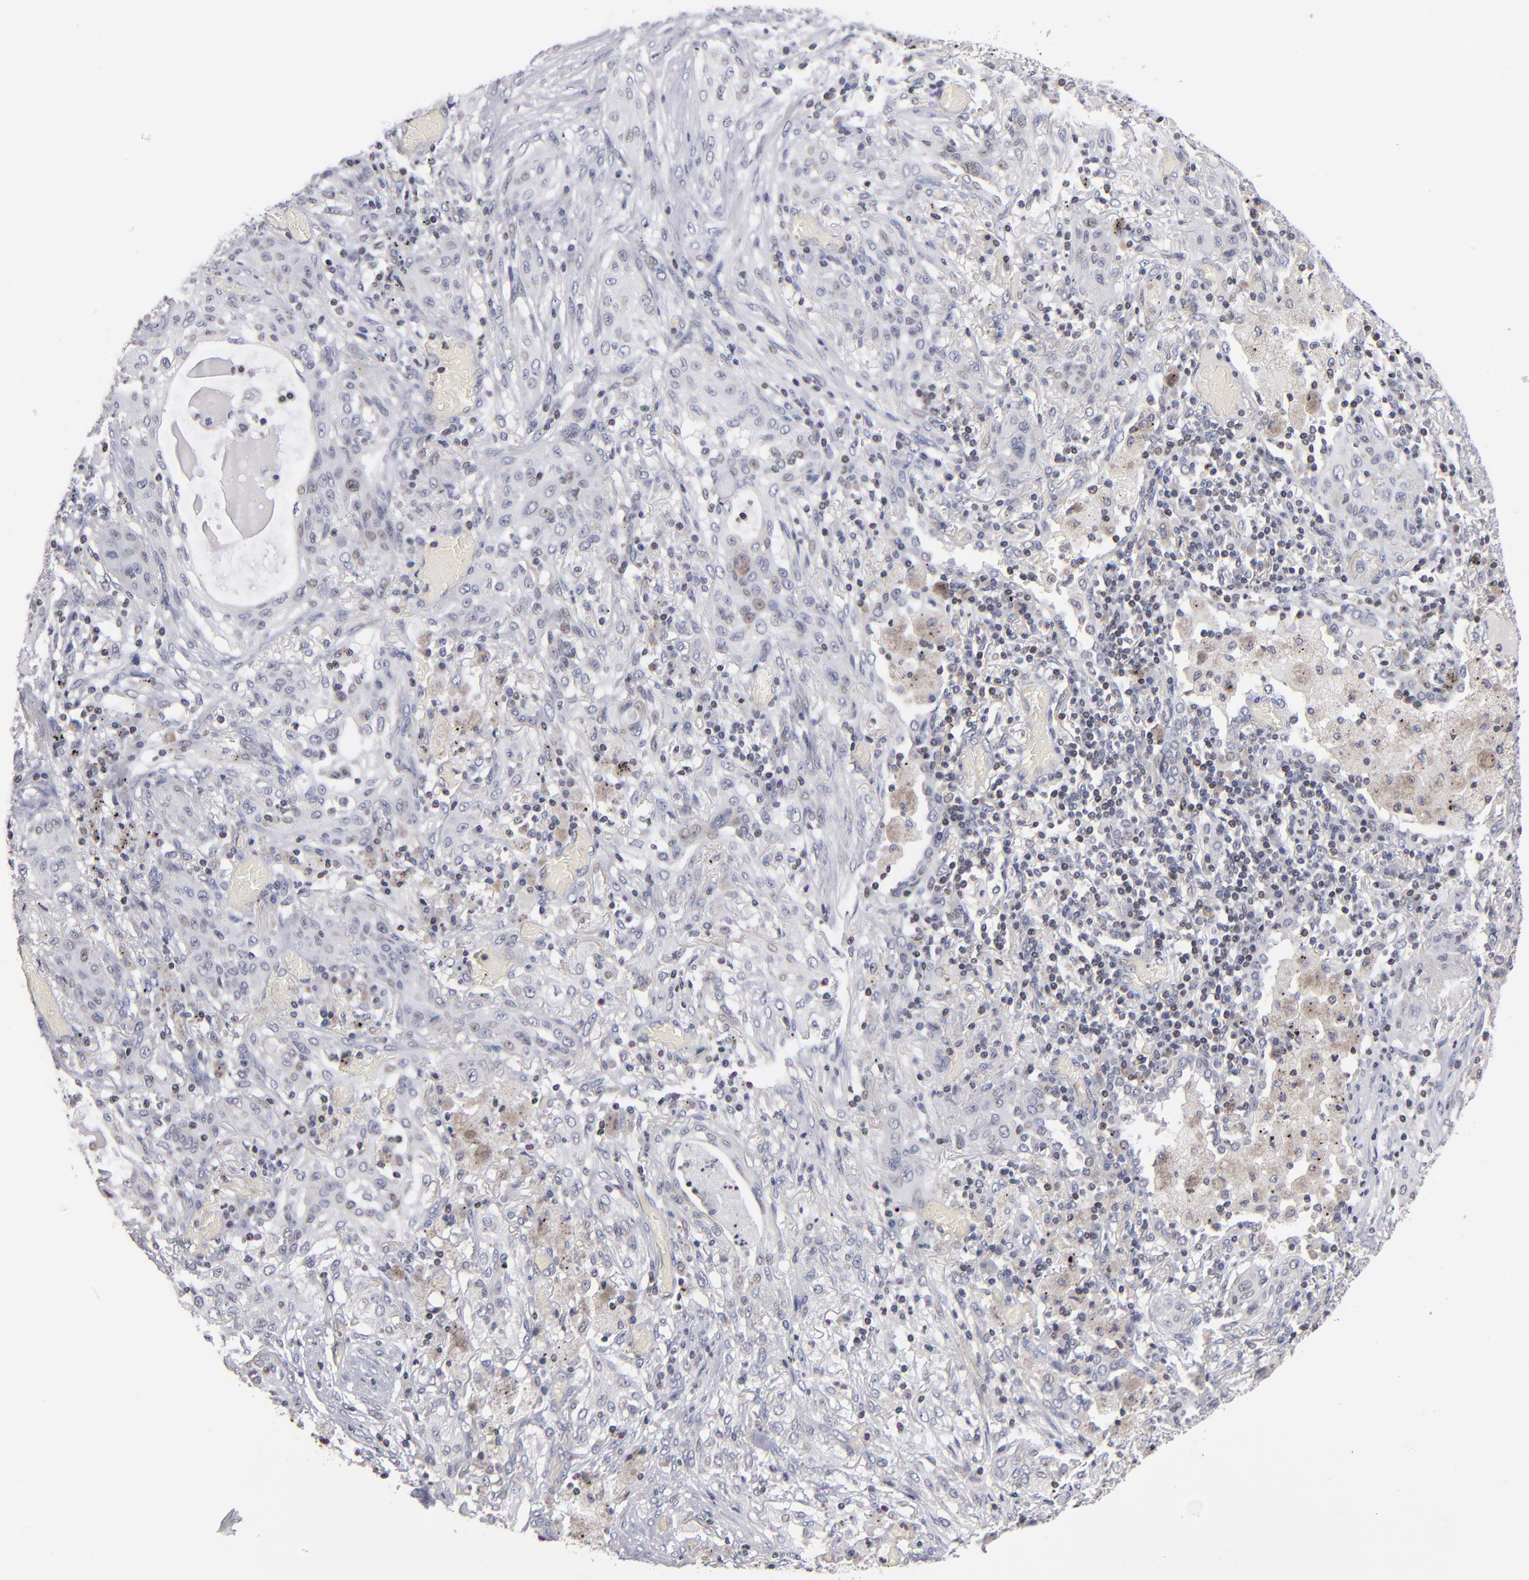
{"staining": {"intensity": "weak", "quantity": "<25%", "location": "cytoplasmic/membranous,nuclear"}, "tissue": "lung cancer", "cell_type": "Tumor cells", "image_type": "cancer", "snomed": [{"axis": "morphology", "description": "Squamous cell carcinoma, NOS"}, {"axis": "topography", "description": "Lung"}], "caption": "Micrograph shows no protein positivity in tumor cells of lung cancer tissue. Nuclei are stained in blue.", "gene": "ODF2", "patient": {"sex": "female", "age": 47}}